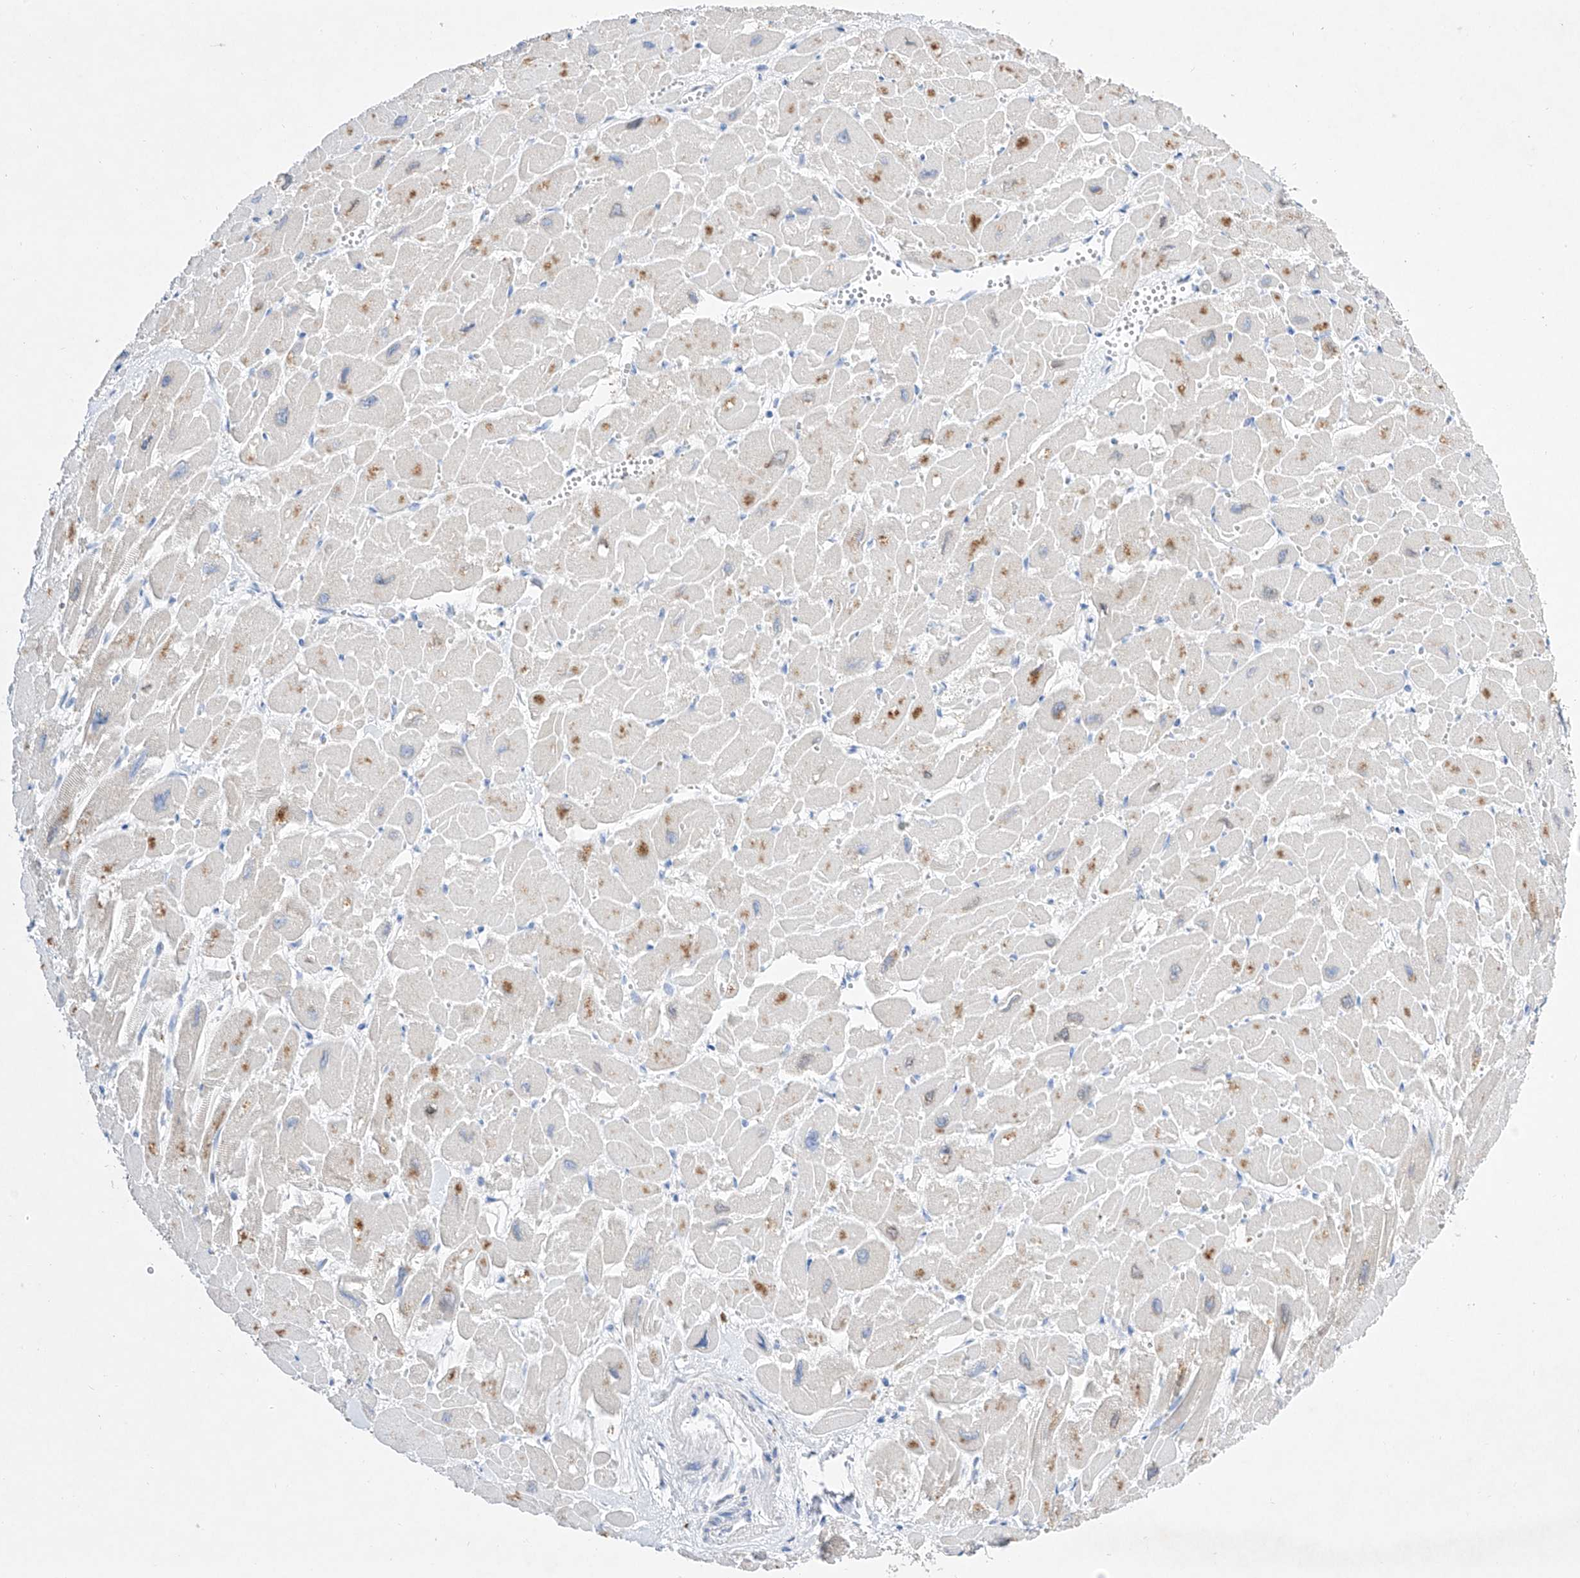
{"staining": {"intensity": "moderate", "quantity": "<25%", "location": "cytoplasmic/membranous"}, "tissue": "heart muscle", "cell_type": "Cardiomyocytes", "image_type": "normal", "snomed": [{"axis": "morphology", "description": "Normal tissue, NOS"}, {"axis": "topography", "description": "Heart"}], "caption": "About <25% of cardiomyocytes in unremarkable heart muscle reveal moderate cytoplasmic/membranous protein positivity as visualized by brown immunohistochemical staining.", "gene": "TM7SF2", "patient": {"sex": "male", "age": 54}}